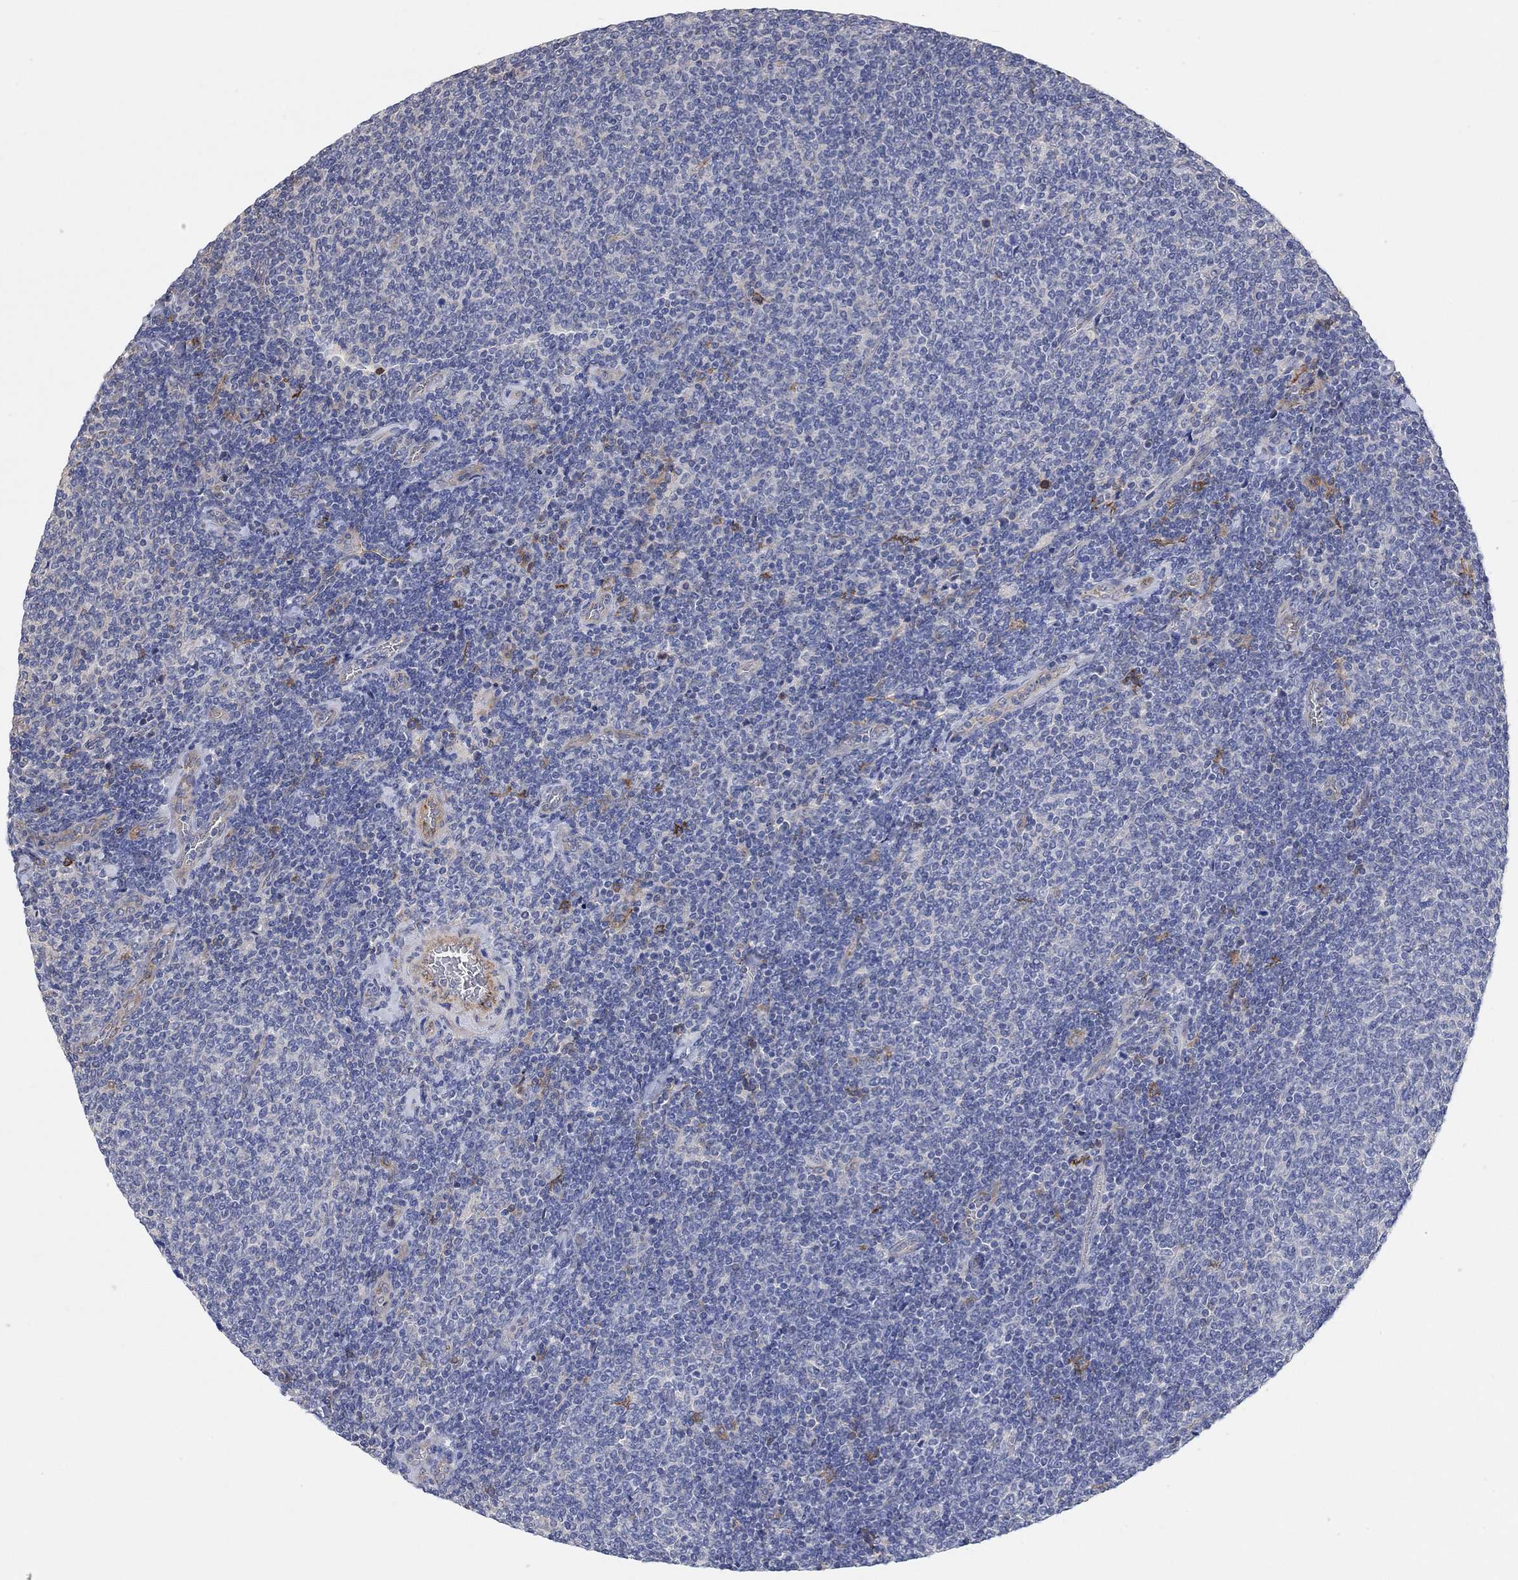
{"staining": {"intensity": "negative", "quantity": "none", "location": "none"}, "tissue": "lymphoma", "cell_type": "Tumor cells", "image_type": "cancer", "snomed": [{"axis": "morphology", "description": "Malignant lymphoma, non-Hodgkin's type, Low grade"}, {"axis": "topography", "description": "Lymph node"}], "caption": "There is no significant positivity in tumor cells of low-grade malignant lymphoma, non-Hodgkin's type.", "gene": "SYT16", "patient": {"sex": "male", "age": 52}}